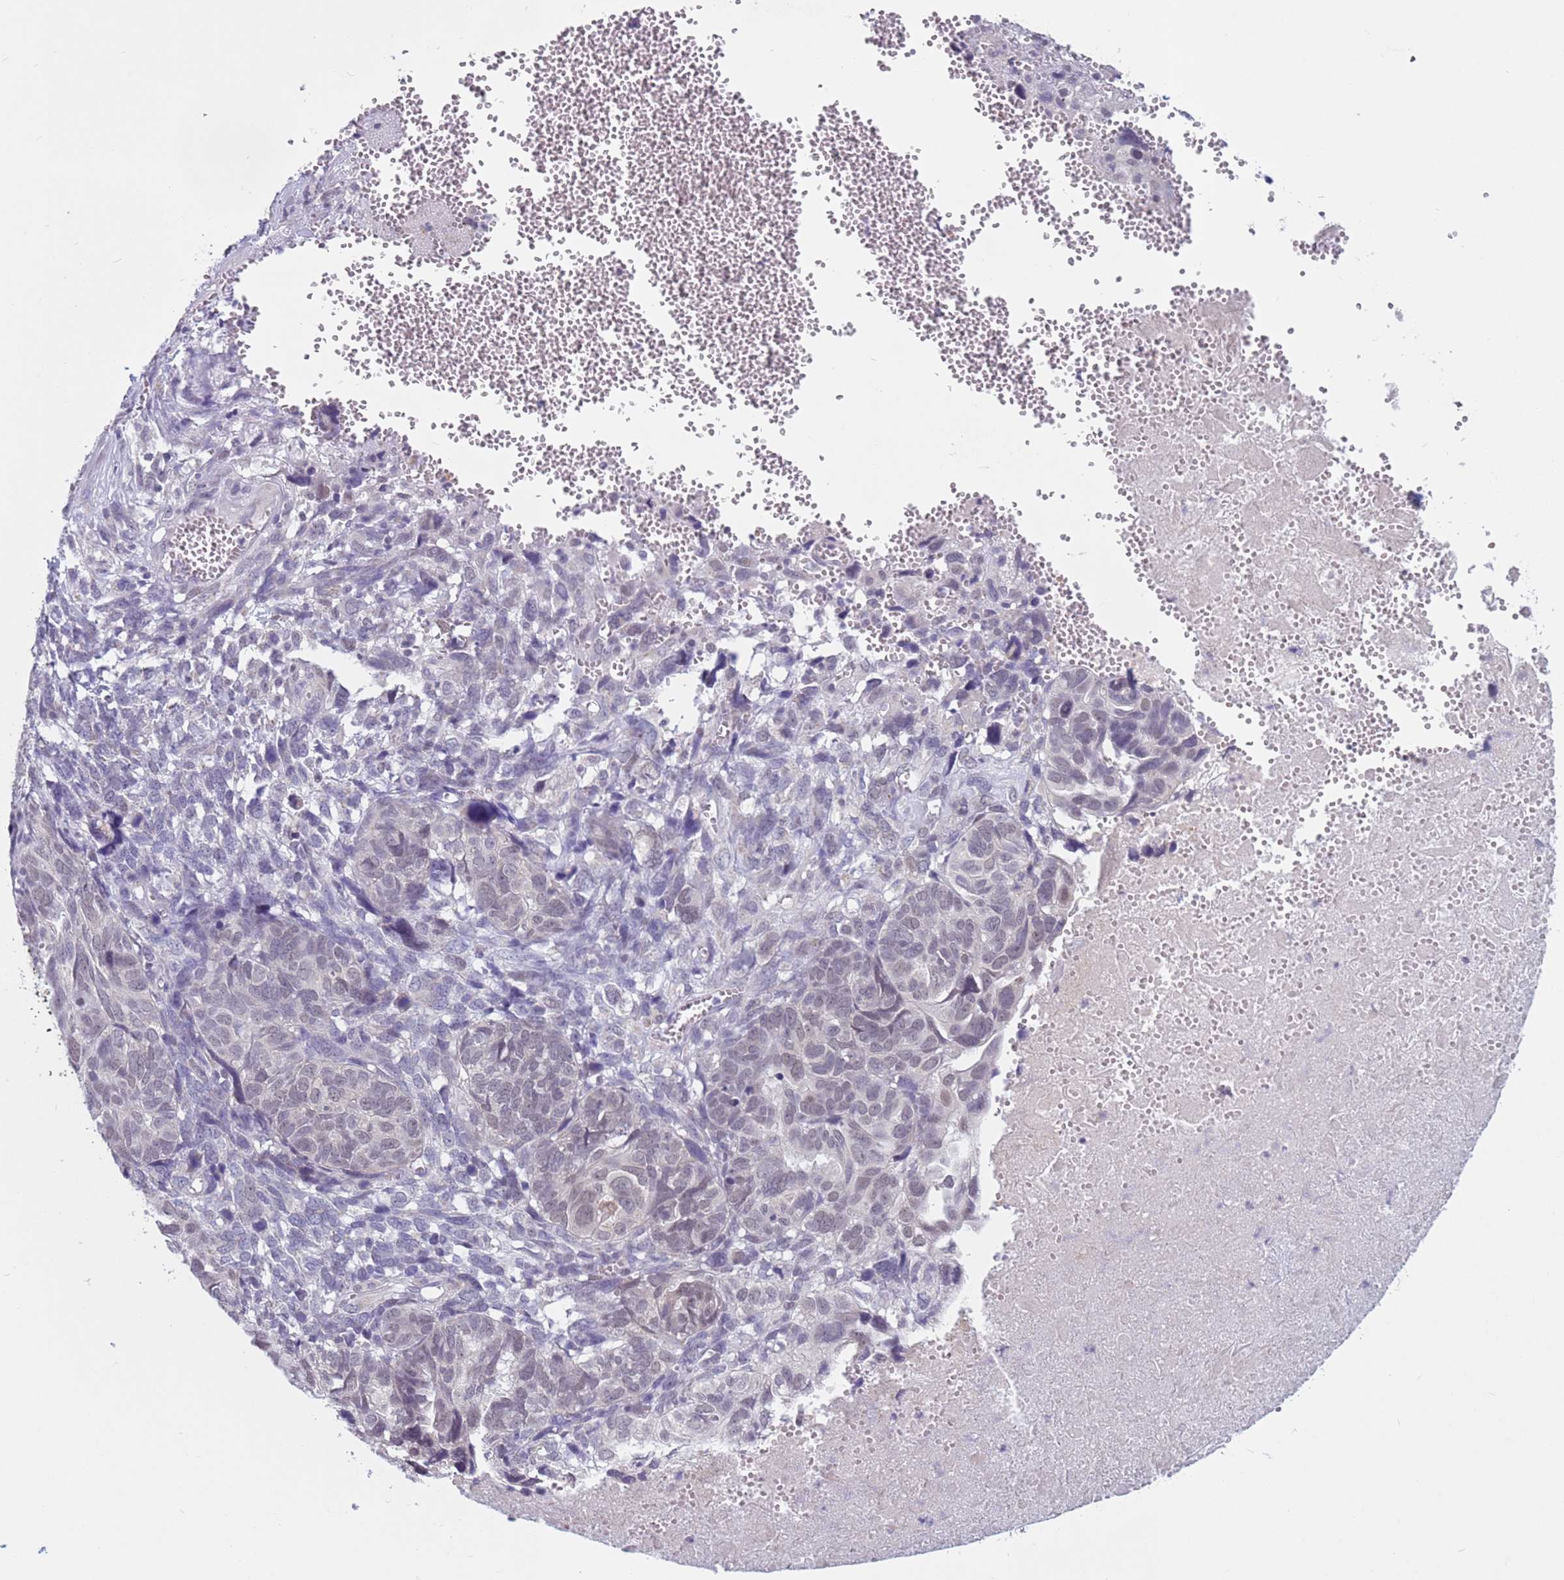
{"staining": {"intensity": "moderate", "quantity": "<25%", "location": "cytoplasmic/membranous,nuclear"}, "tissue": "ovarian cancer", "cell_type": "Tumor cells", "image_type": "cancer", "snomed": [{"axis": "morphology", "description": "Cystadenocarcinoma, serous, NOS"}, {"axis": "topography", "description": "Ovary"}], "caption": "An immunohistochemistry (IHC) histopathology image of tumor tissue is shown. Protein staining in brown highlights moderate cytoplasmic/membranous and nuclear positivity in ovarian serous cystadenocarcinoma within tumor cells.", "gene": "CDK2AP2", "patient": {"sex": "female", "age": 79}}